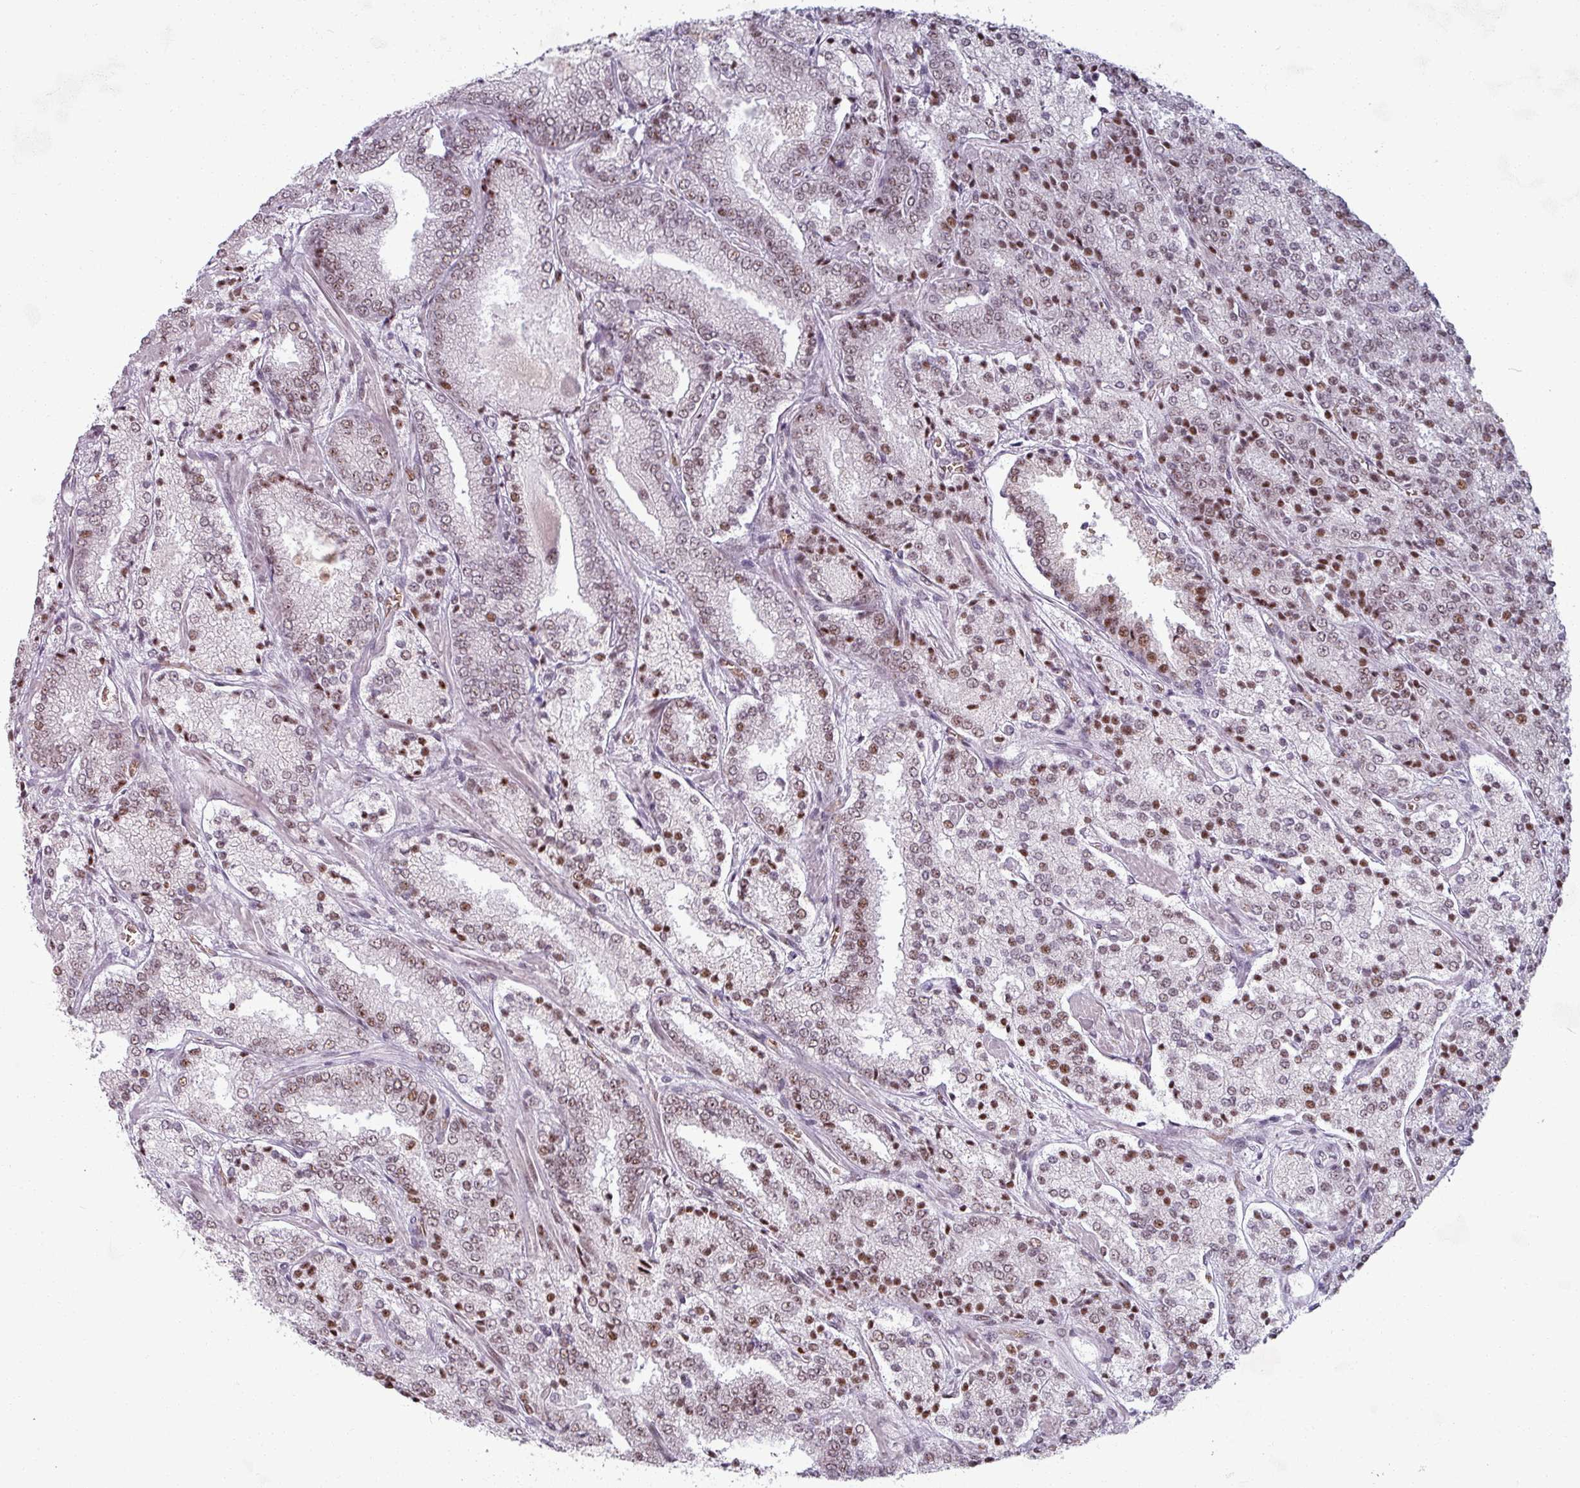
{"staining": {"intensity": "moderate", "quantity": ">75%", "location": "nuclear"}, "tissue": "prostate cancer", "cell_type": "Tumor cells", "image_type": "cancer", "snomed": [{"axis": "morphology", "description": "Adenocarcinoma, High grade"}, {"axis": "topography", "description": "Prostate"}], "caption": "Protein analysis of prostate cancer tissue shows moderate nuclear expression in approximately >75% of tumor cells.", "gene": "NCOR1", "patient": {"sex": "male", "age": 63}}